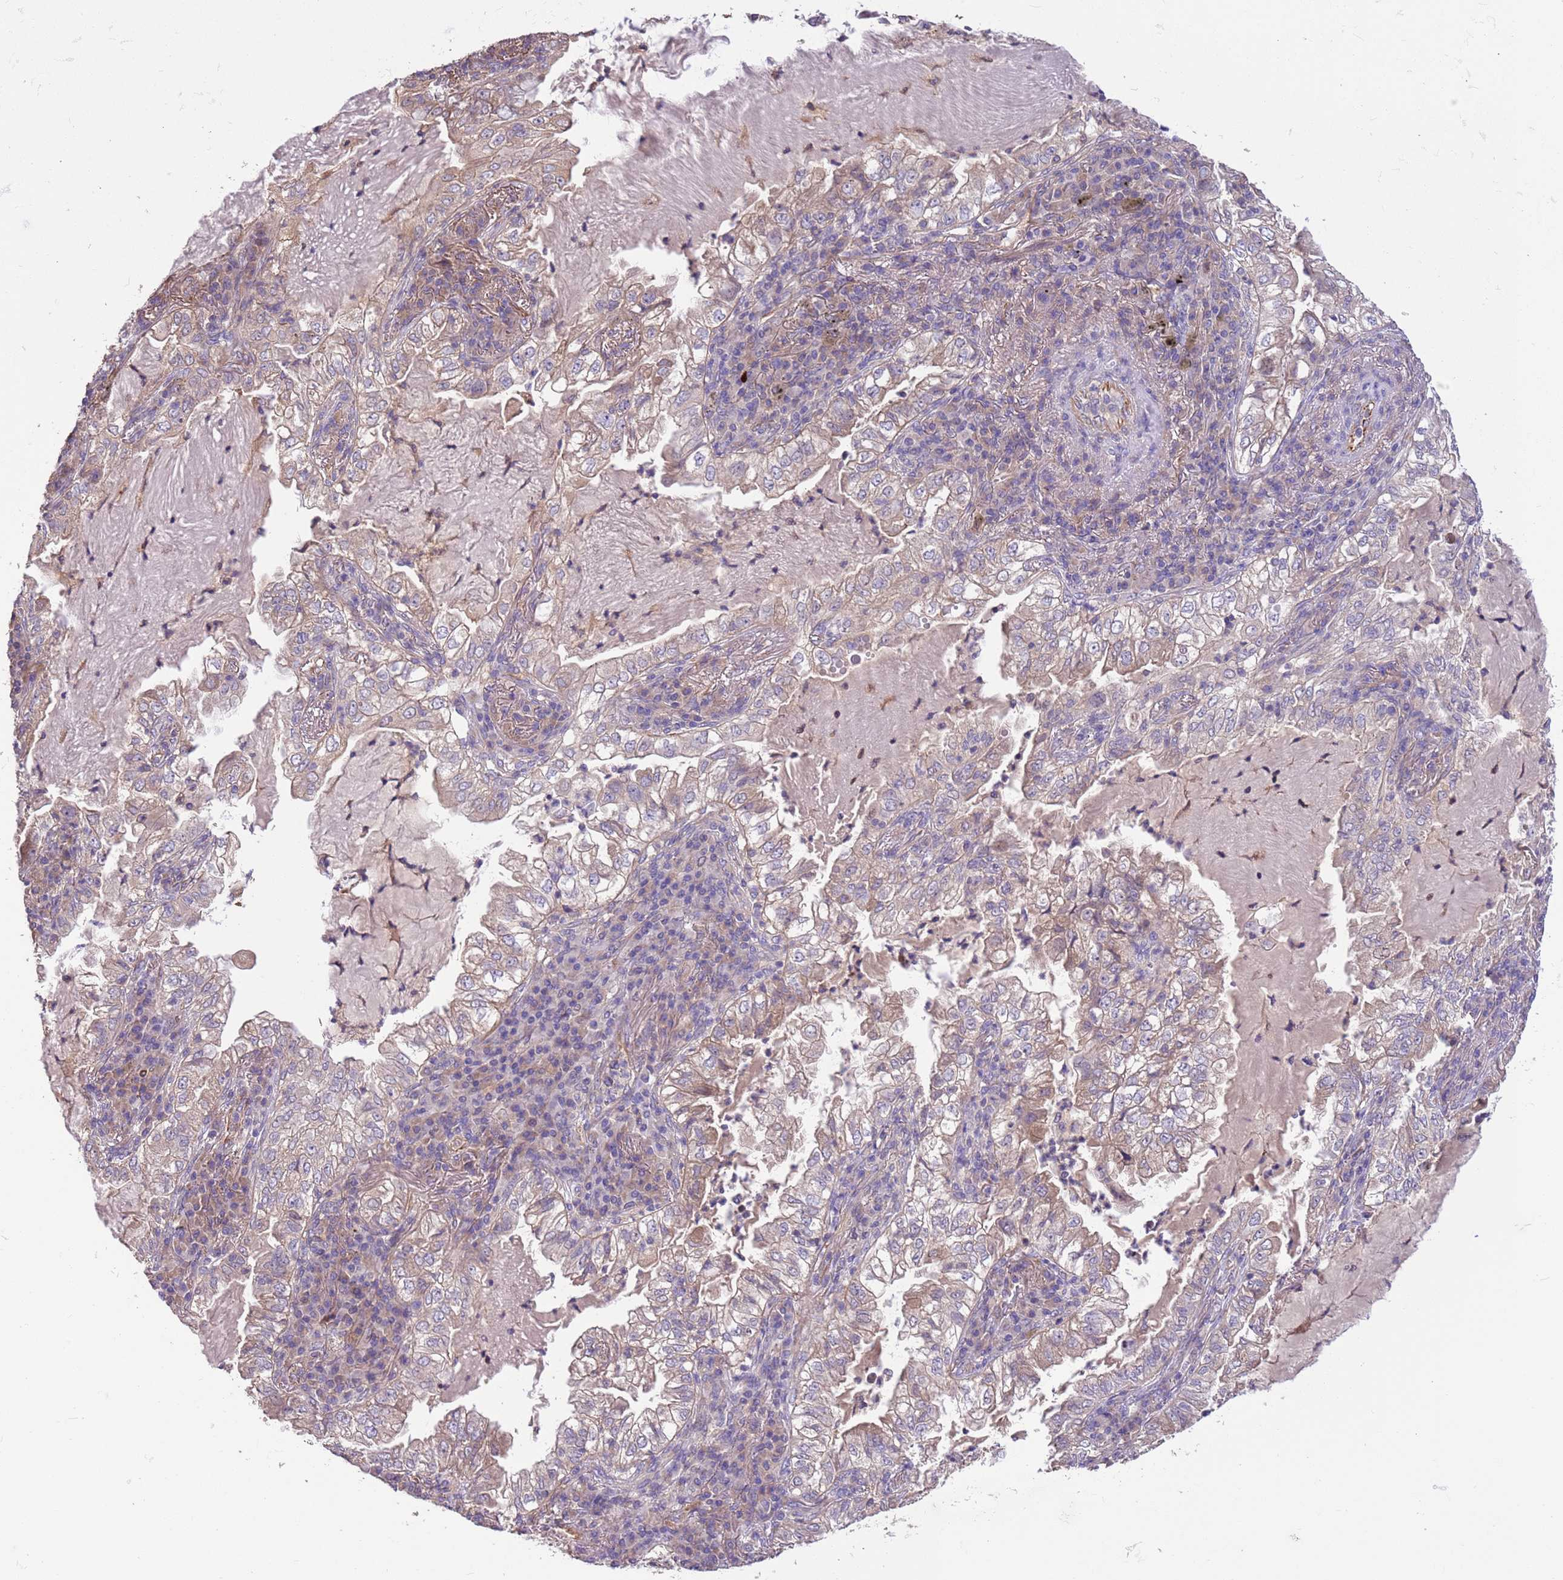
{"staining": {"intensity": "negative", "quantity": "none", "location": "none"}, "tissue": "lung cancer", "cell_type": "Tumor cells", "image_type": "cancer", "snomed": [{"axis": "morphology", "description": "Adenocarcinoma, NOS"}, {"axis": "topography", "description": "Lung"}], "caption": "IHC of lung cancer (adenocarcinoma) shows no staining in tumor cells.", "gene": "FAM89B", "patient": {"sex": "female", "age": 73}}